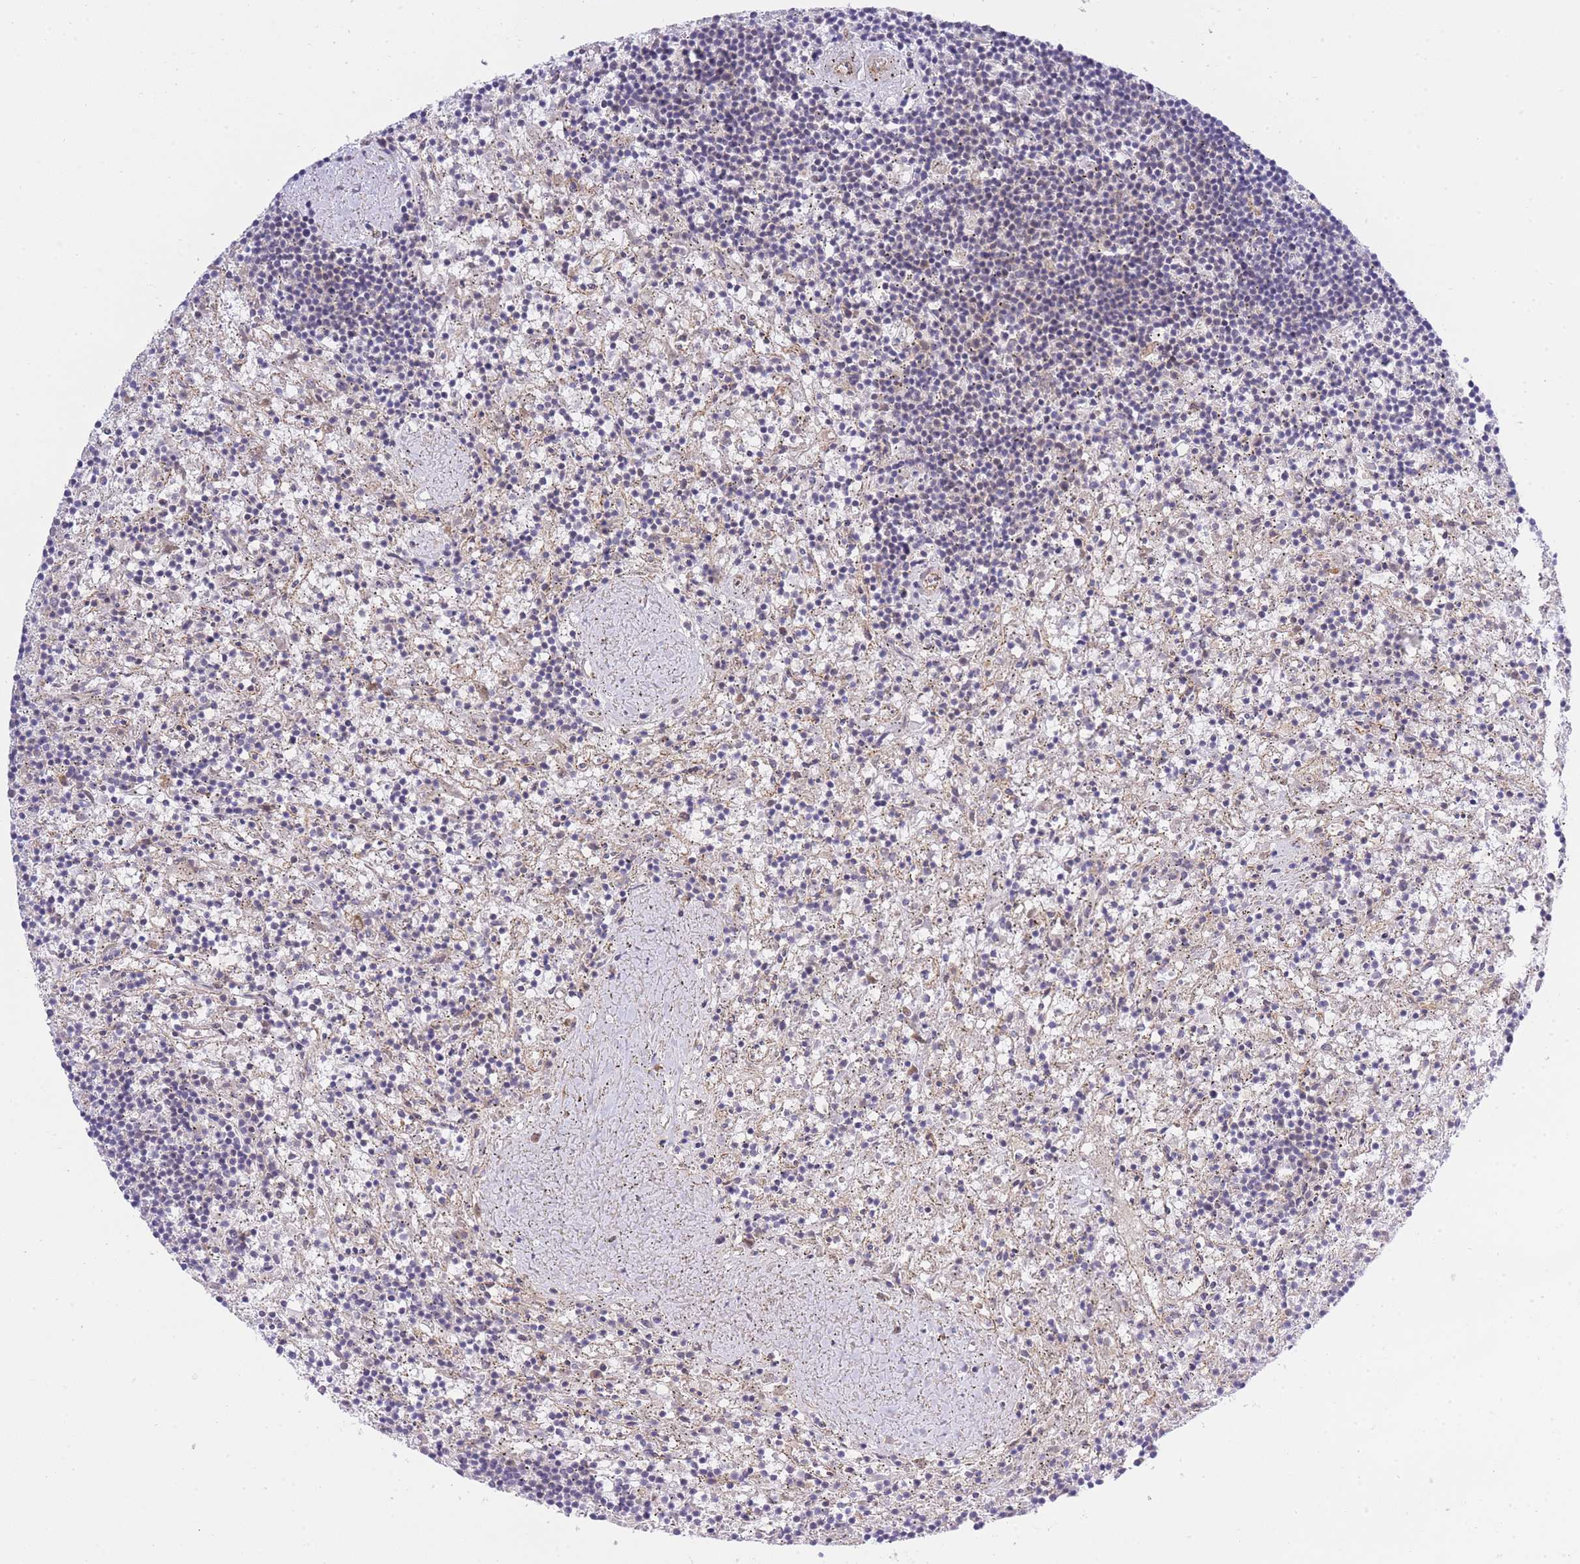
{"staining": {"intensity": "negative", "quantity": "none", "location": "none"}, "tissue": "lymphoma", "cell_type": "Tumor cells", "image_type": "cancer", "snomed": [{"axis": "morphology", "description": "Malignant lymphoma, non-Hodgkin's type, Low grade"}, {"axis": "topography", "description": "Spleen"}], "caption": "The image reveals no significant staining in tumor cells of low-grade malignant lymphoma, non-Hodgkin's type.", "gene": "EIF2B2", "patient": {"sex": "male", "age": 76}}